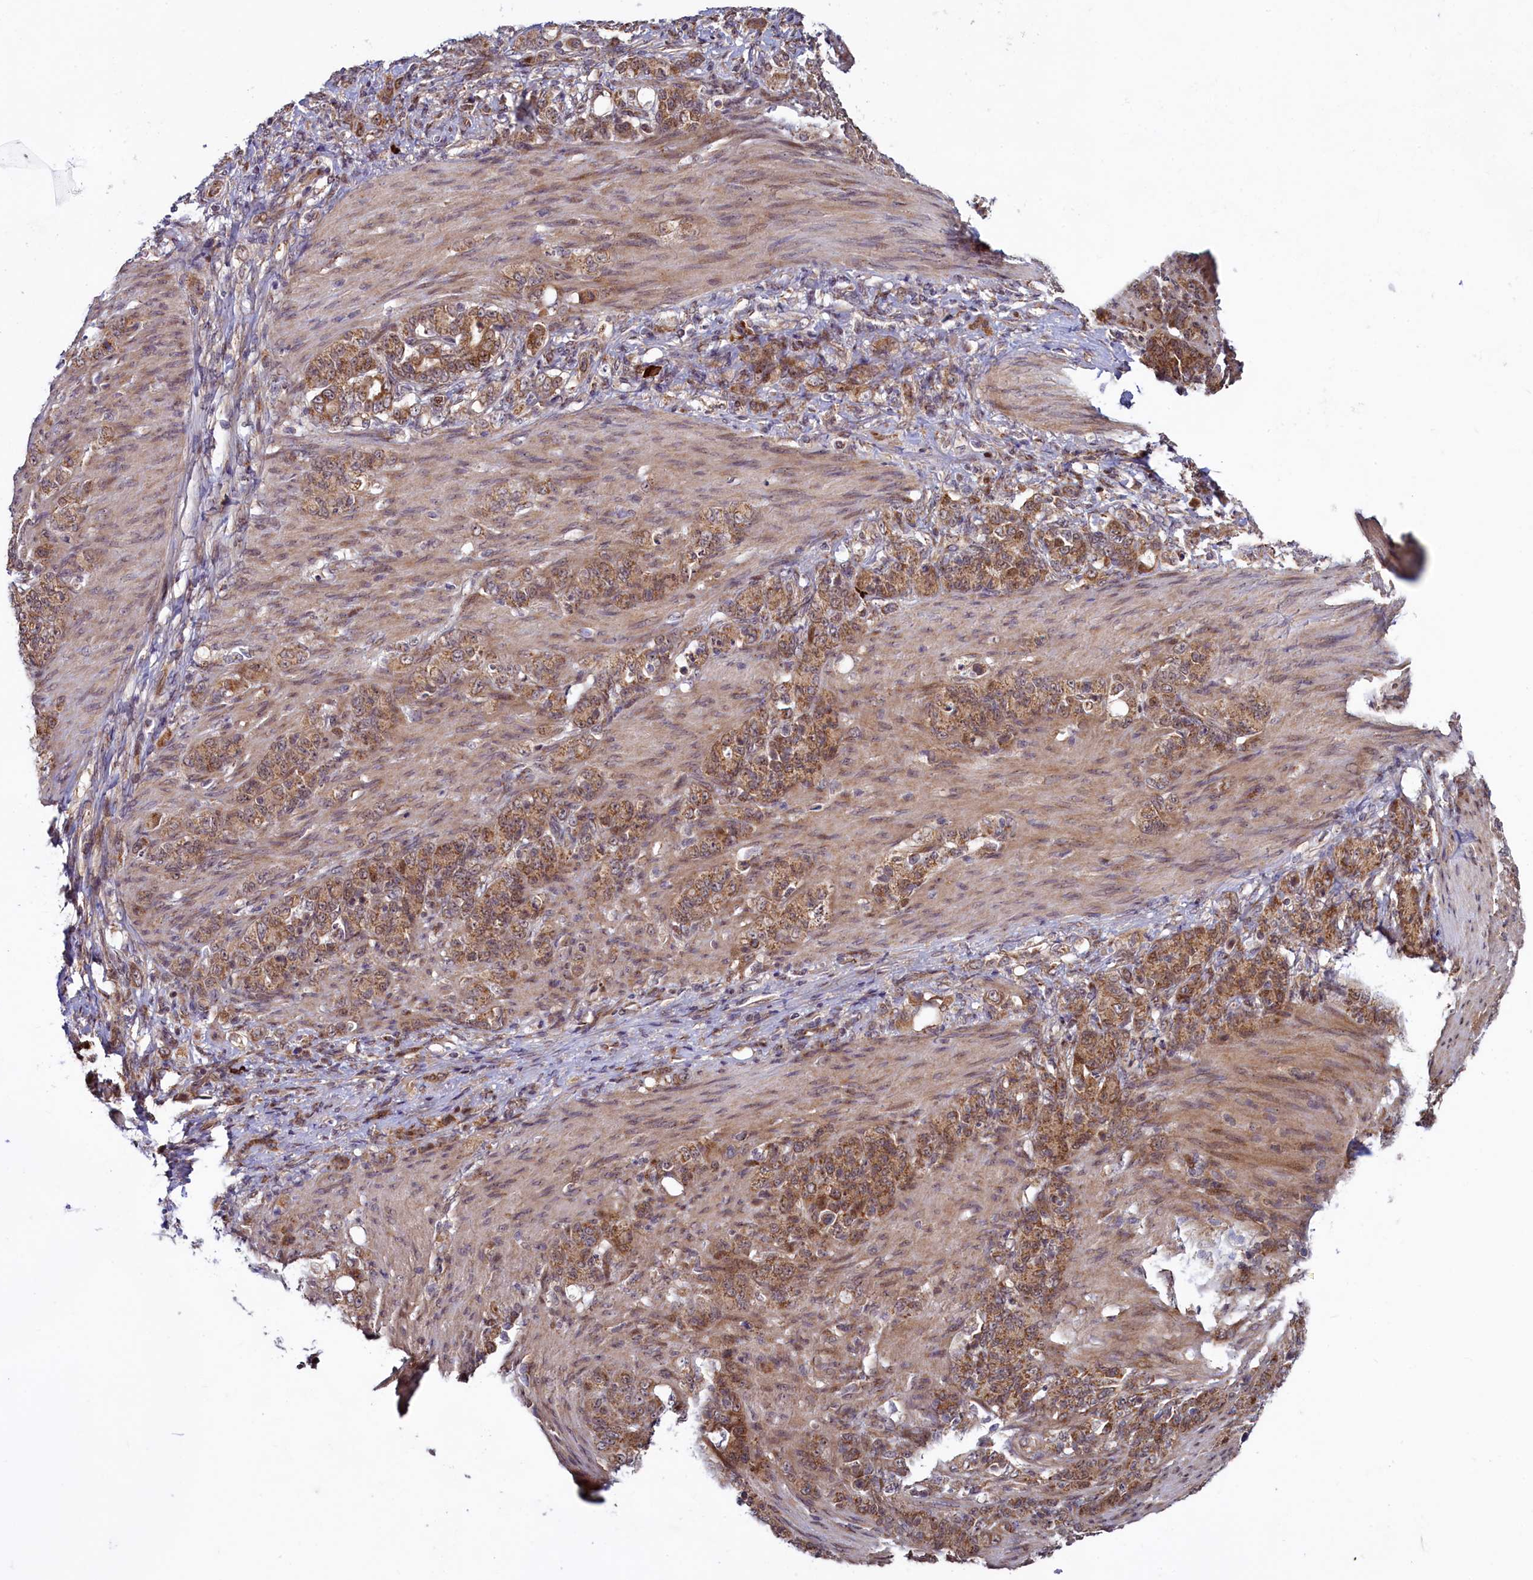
{"staining": {"intensity": "moderate", "quantity": ">75%", "location": "cytoplasmic/membranous"}, "tissue": "stomach cancer", "cell_type": "Tumor cells", "image_type": "cancer", "snomed": [{"axis": "morphology", "description": "Adenocarcinoma, NOS"}, {"axis": "topography", "description": "Stomach"}], "caption": "Adenocarcinoma (stomach) was stained to show a protein in brown. There is medium levels of moderate cytoplasmic/membranous expression in about >75% of tumor cells.", "gene": "RBFA", "patient": {"sex": "female", "age": 79}}